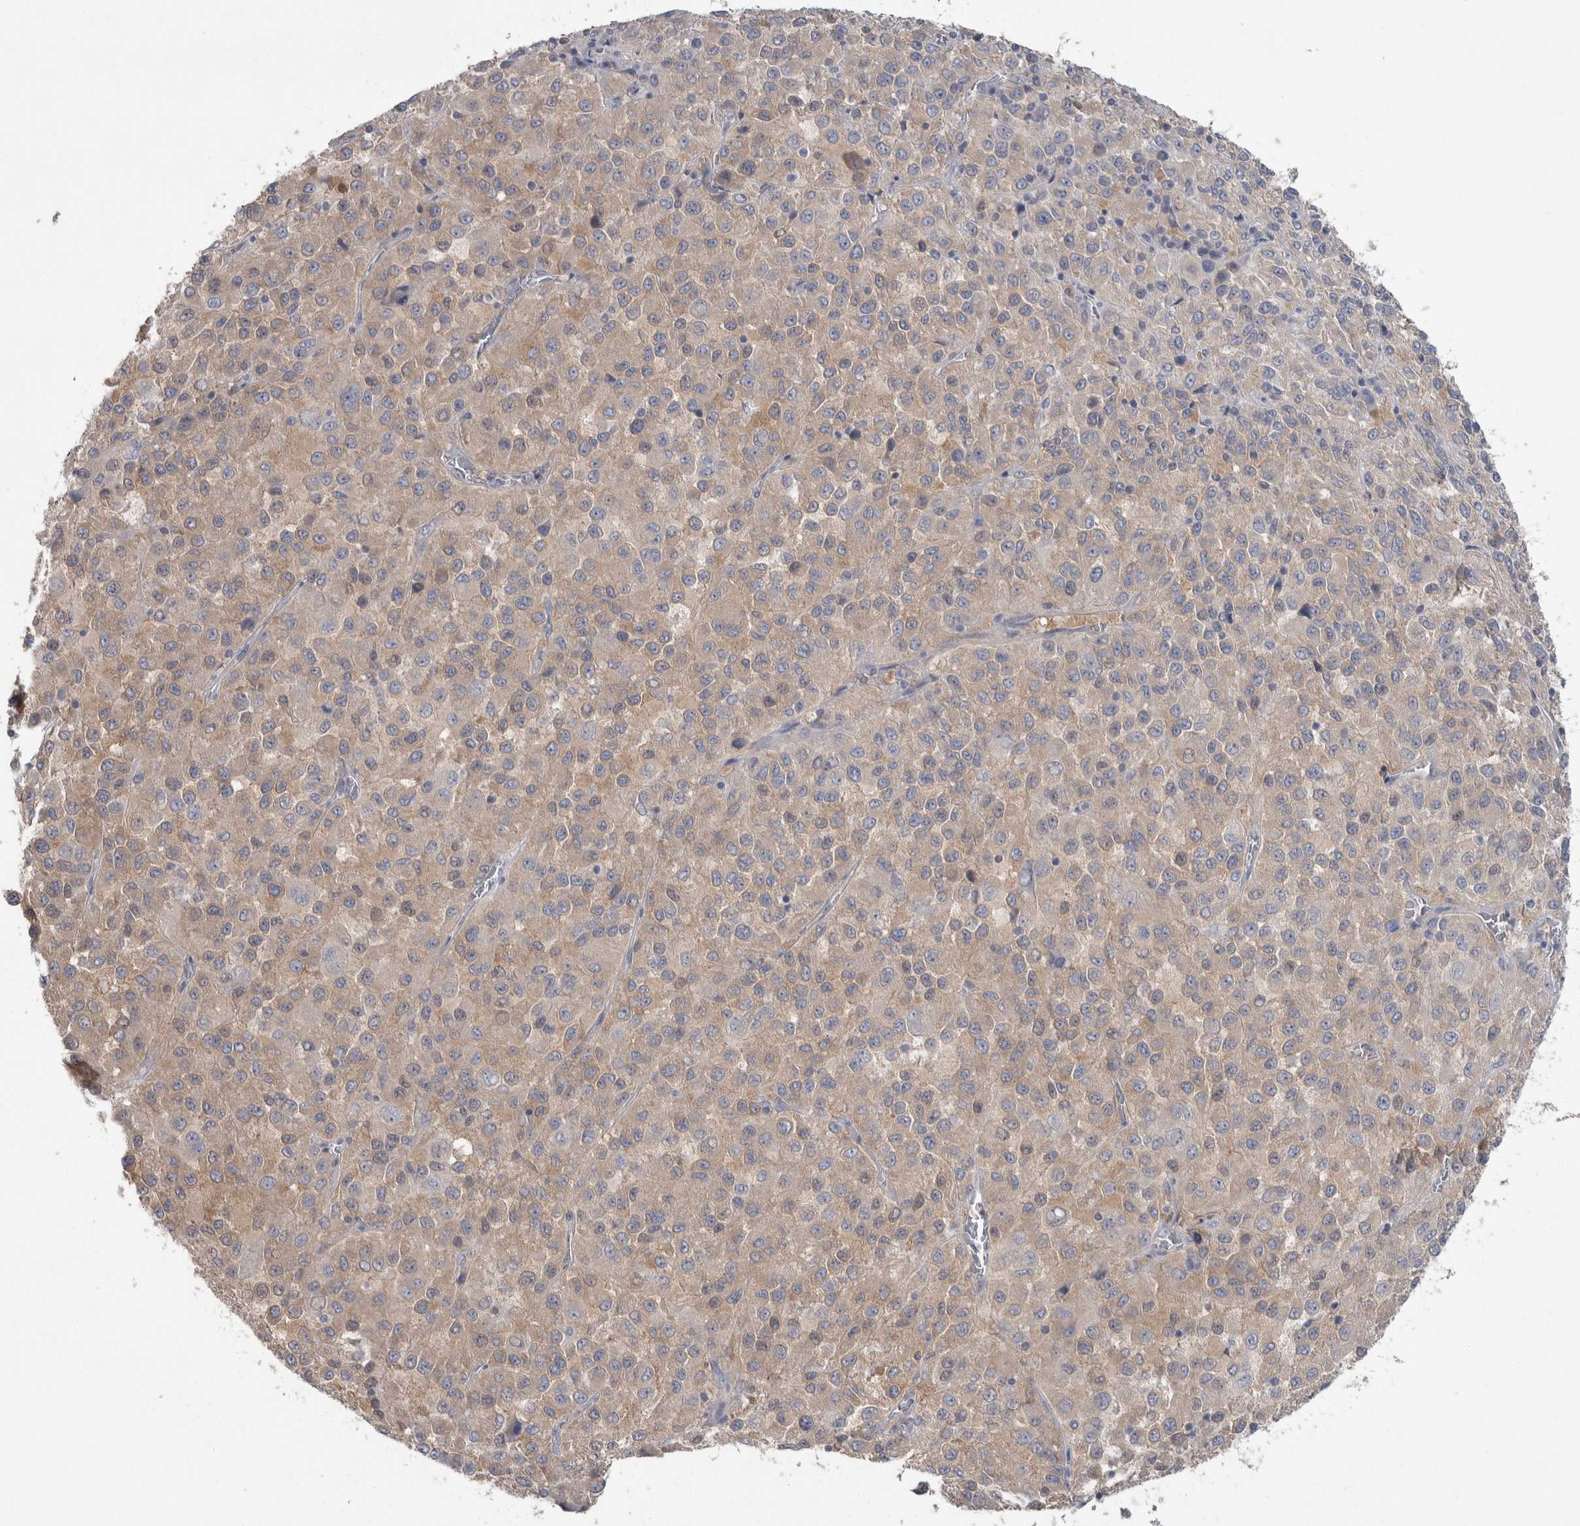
{"staining": {"intensity": "weak", "quantity": ">75%", "location": "cytoplasmic/membranous"}, "tissue": "melanoma", "cell_type": "Tumor cells", "image_type": "cancer", "snomed": [{"axis": "morphology", "description": "Malignant melanoma, Metastatic site"}, {"axis": "topography", "description": "Lung"}], "caption": "The image shows a brown stain indicating the presence of a protein in the cytoplasmic/membranous of tumor cells in melanoma.", "gene": "GPHN", "patient": {"sex": "male", "age": 64}}